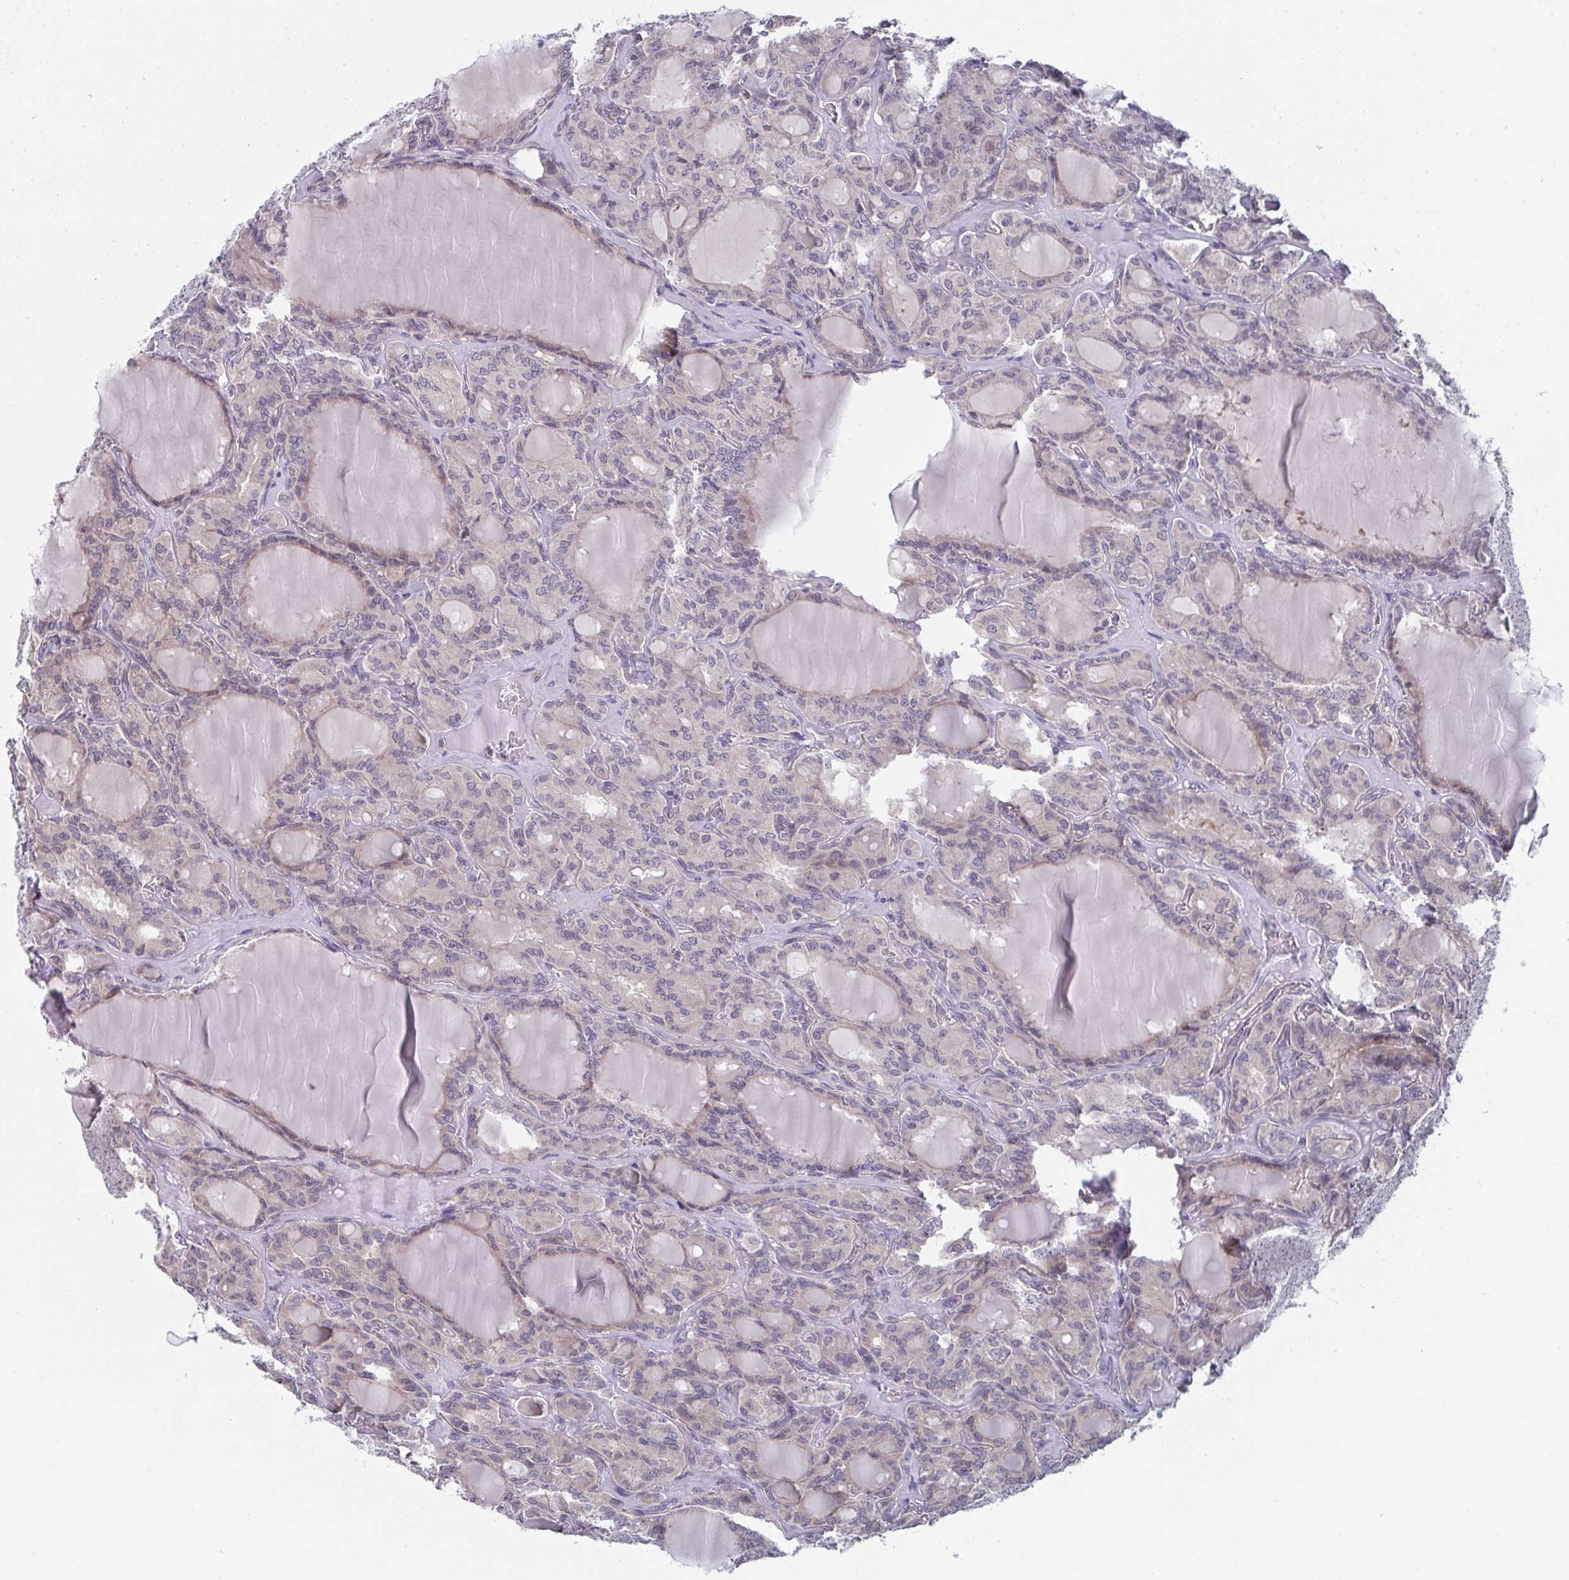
{"staining": {"intensity": "negative", "quantity": "none", "location": "none"}, "tissue": "thyroid cancer", "cell_type": "Tumor cells", "image_type": "cancer", "snomed": [{"axis": "morphology", "description": "Papillary adenocarcinoma, NOS"}, {"axis": "topography", "description": "Thyroid gland"}], "caption": "Immunohistochemical staining of human thyroid cancer (papillary adenocarcinoma) demonstrates no significant positivity in tumor cells.", "gene": "PTPRD", "patient": {"sex": "male", "age": 87}}